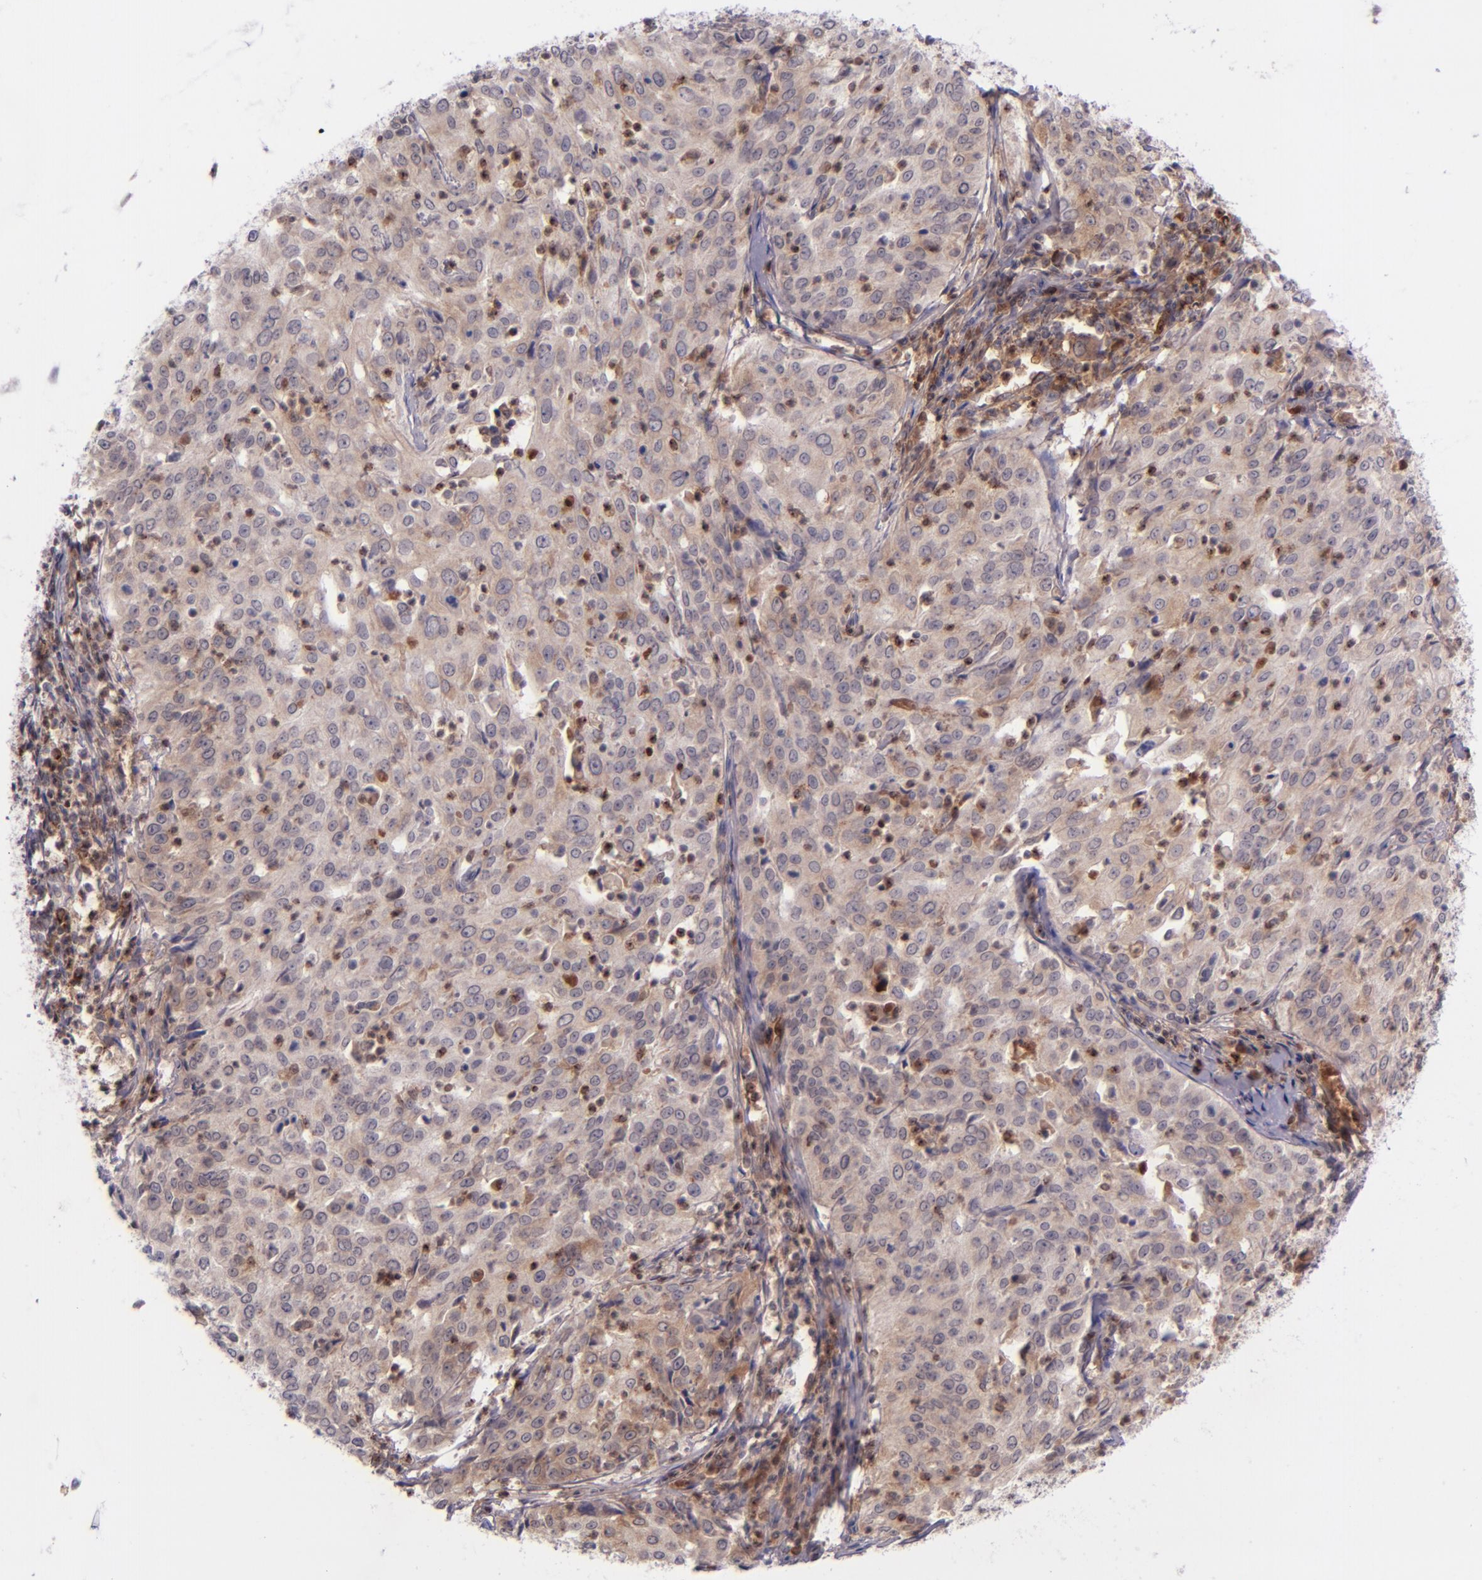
{"staining": {"intensity": "weak", "quantity": "25%-75%", "location": "cytoplasmic/membranous"}, "tissue": "cervical cancer", "cell_type": "Tumor cells", "image_type": "cancer", "snomed": [{"axis": "morphology", "description": "Squamous cell carcinoma, NOS"}, {"axis": "topography", "description": "Cervix"}], "caption": "There is low levels of weak cytoplasmic/membranous positivity in tumor cells of squamous cell carcinoma (cervical), as demonstrated by immunohistochemical staining (brown color).", "gene": "SELL", "patient": {"sex": "female", "age": 39}}